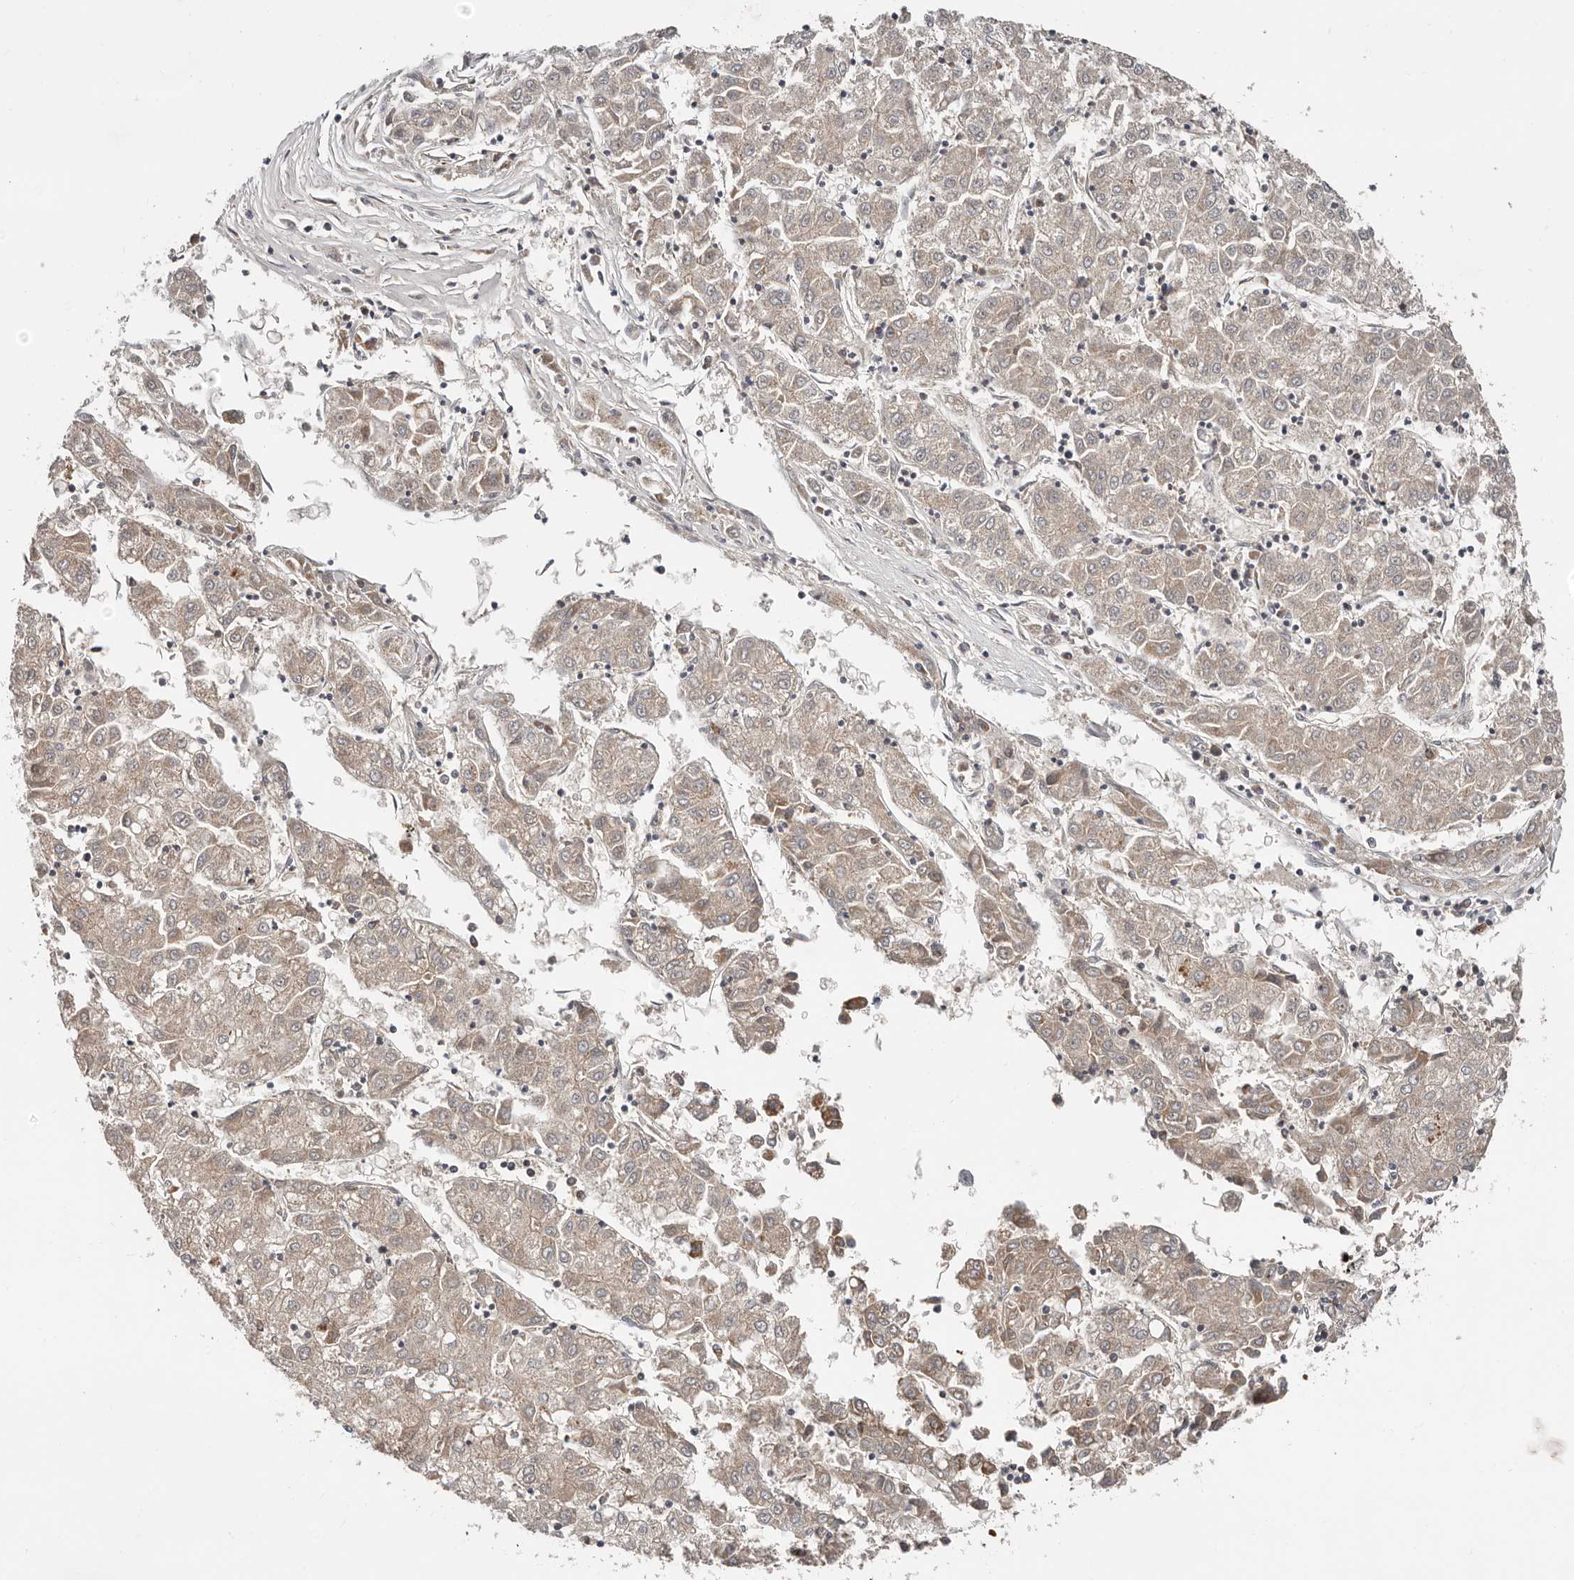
{"staining": {"intensity": "weak", "quantity": "<25%", "location": "cytoplasmic/membranous"}, "tissue": "liver cancer", "cell_type": "Tumor cells", "image_type": "cancer", "snomed": [{"axis": "morphology", "description": "Carcinoma, Hepatocellular, NOS"}, {"axis": "topography", "description": "Liver"}], "caption": "Image shows no significant protein staining in tumor cells of liver cancer (hepatocellular carcinoma).", "gene": "COG1", "patient": {"sex": "male", "age": 72}}